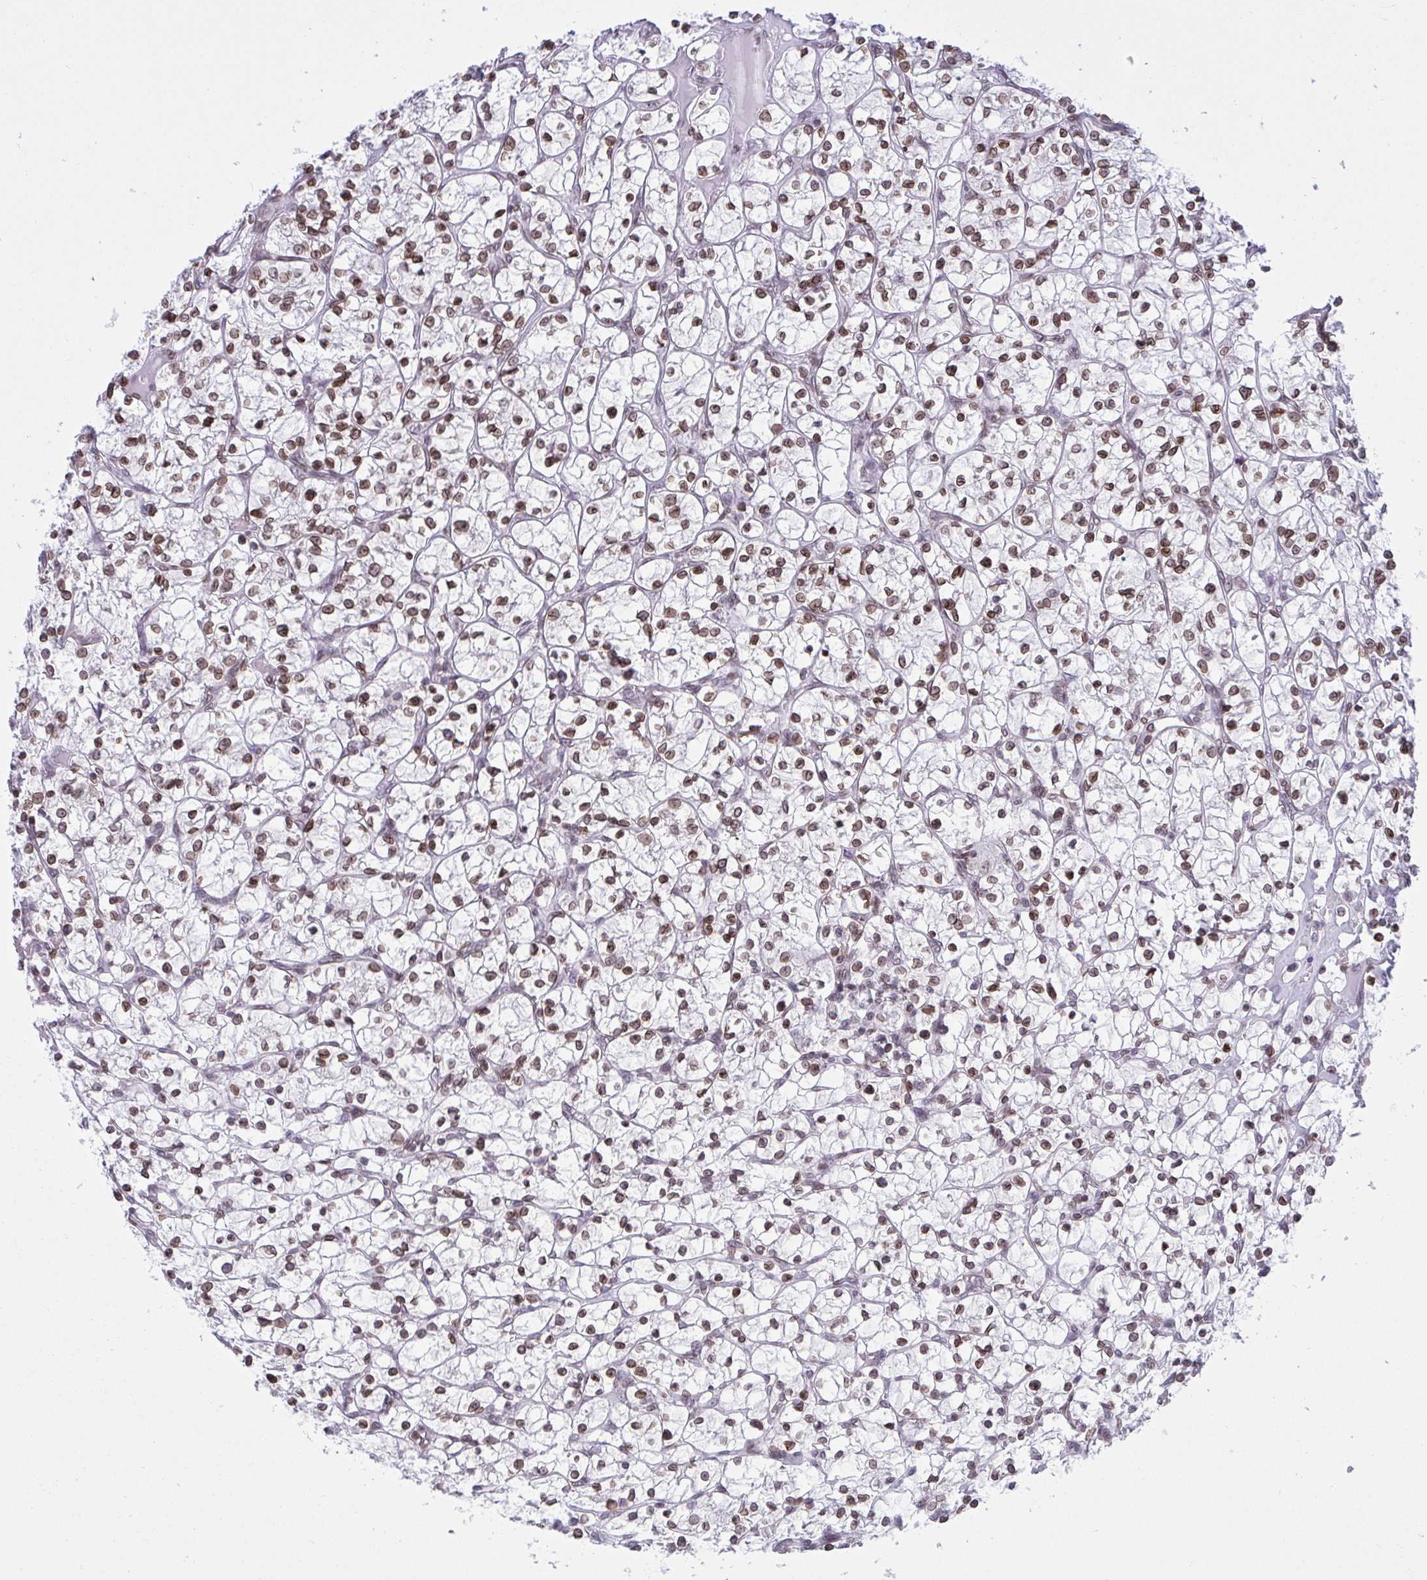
{"staining": {"intensity": "moderate", "quantity": ">75%", "location": "cytoplasmic/membranous,nuclear"}, "tissue": "renal cancer", "cell_type": "Tumor cells", "image_type": "cancer", "snomed": [{"axis": "morphology", "description": "Adenocarcinoma, NOS"}, {"axis": "topography", "description": "Kidney"}], "caption": "Renal cancer (adenocarcinoma) stained for a protein displays moderate cytoplasmic/membranous and nuclear positivity in tumor cells. (DAB IHC with brightfield microscopy, high magnification).", "gene": "LMNB2", "patient": {"sex": "female", "age": 64}}